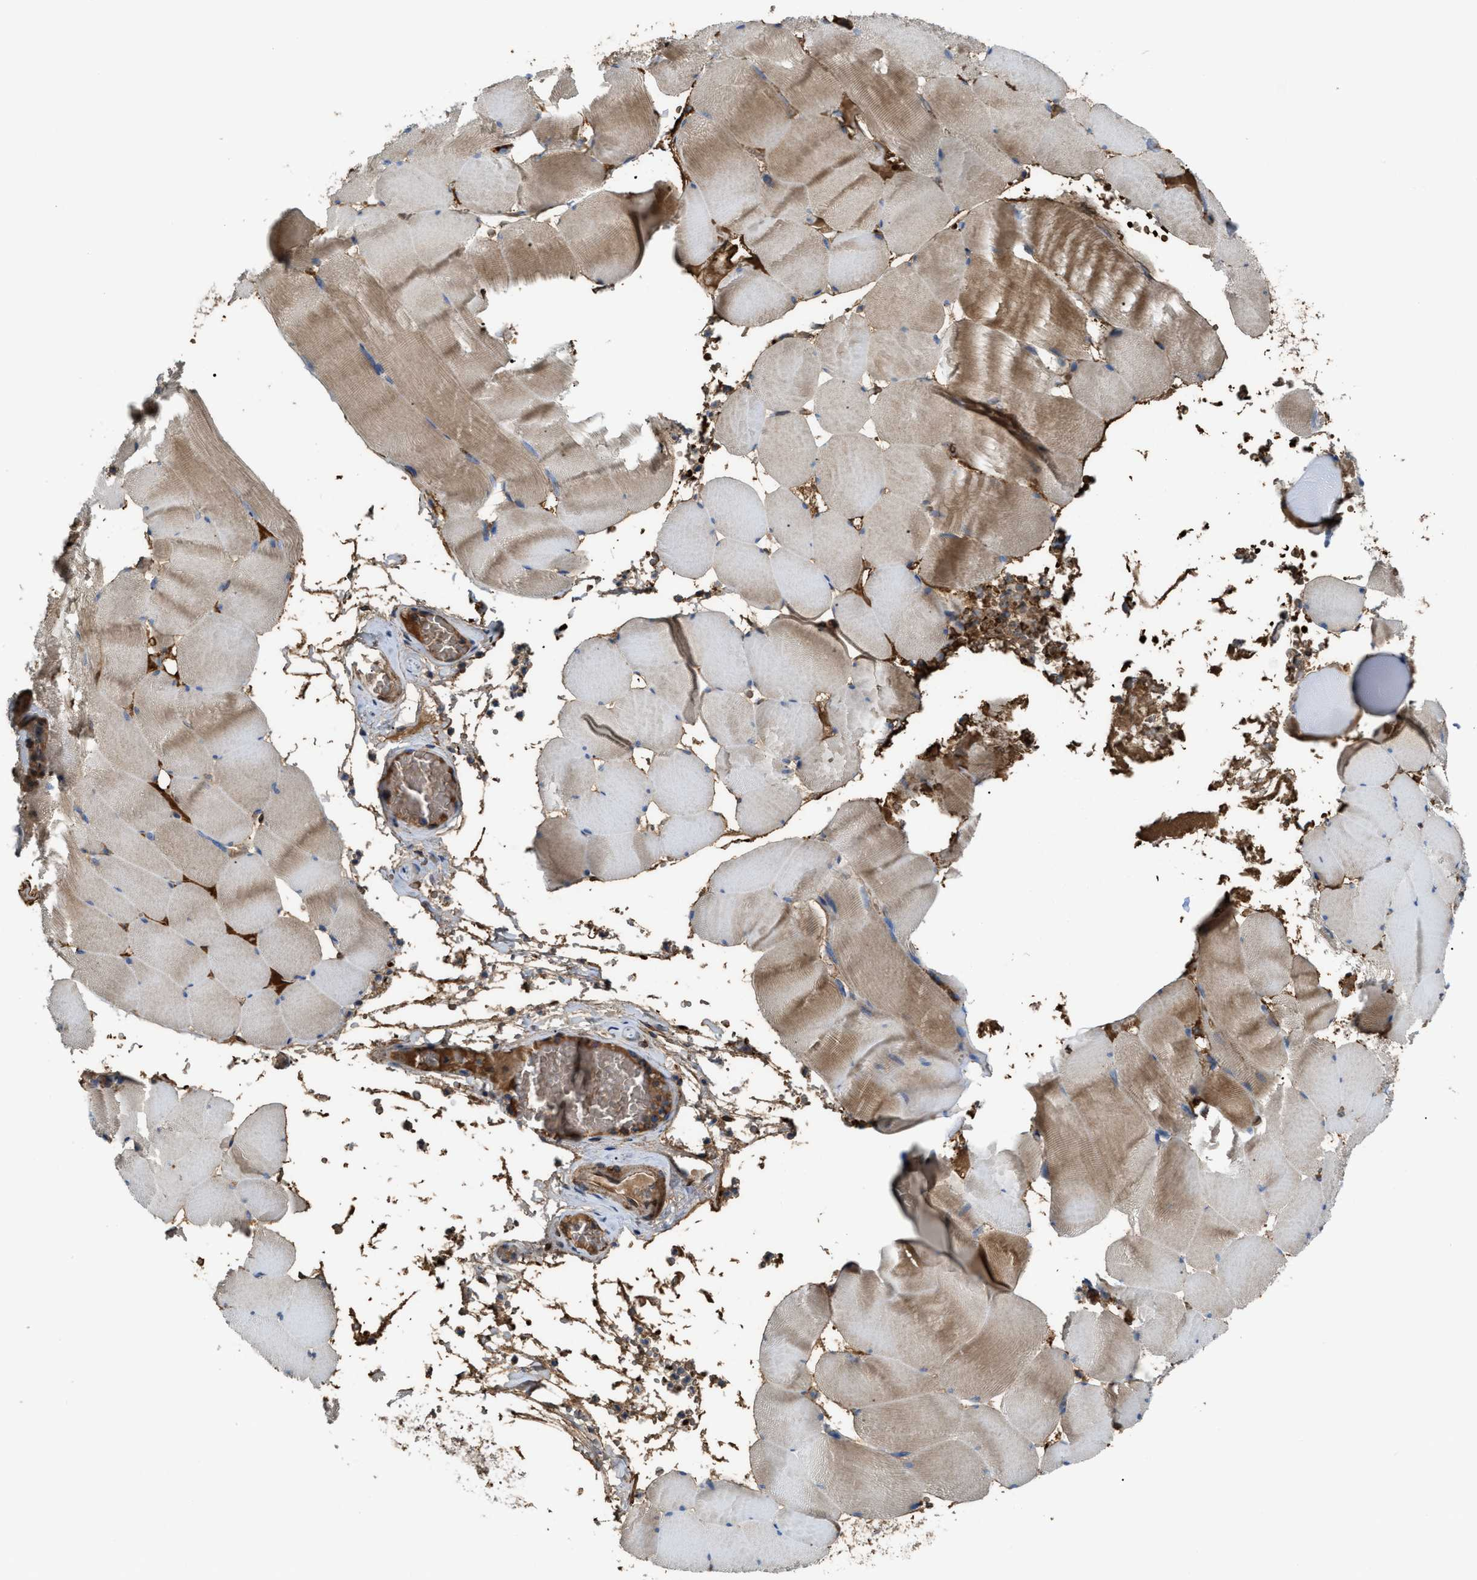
{"staining": {"intensity": "moderate", "quantity": "<25%", "location": "cytoplasmic/membranous"}, "tissue": "skeletal muscle", "cell_type": "Myocytes", "image_type": "normal", "snomed": [{"axis": "morphology", "description": "Normal tissue, NOS"}, {"axis": "topography", "description": "Skeletal muscle"}], "caption": "Immunohistochemistry (IHC) (DAB) staining of benign skeletal muscle exhibits moderate cytoplasmic/membranous protein positivity in approximately <25% of myocytes. (IHC, brightfield microscopy, high magnification).", "gene": "SELENOM", "patient": {"sex": "male", "age": 62}}